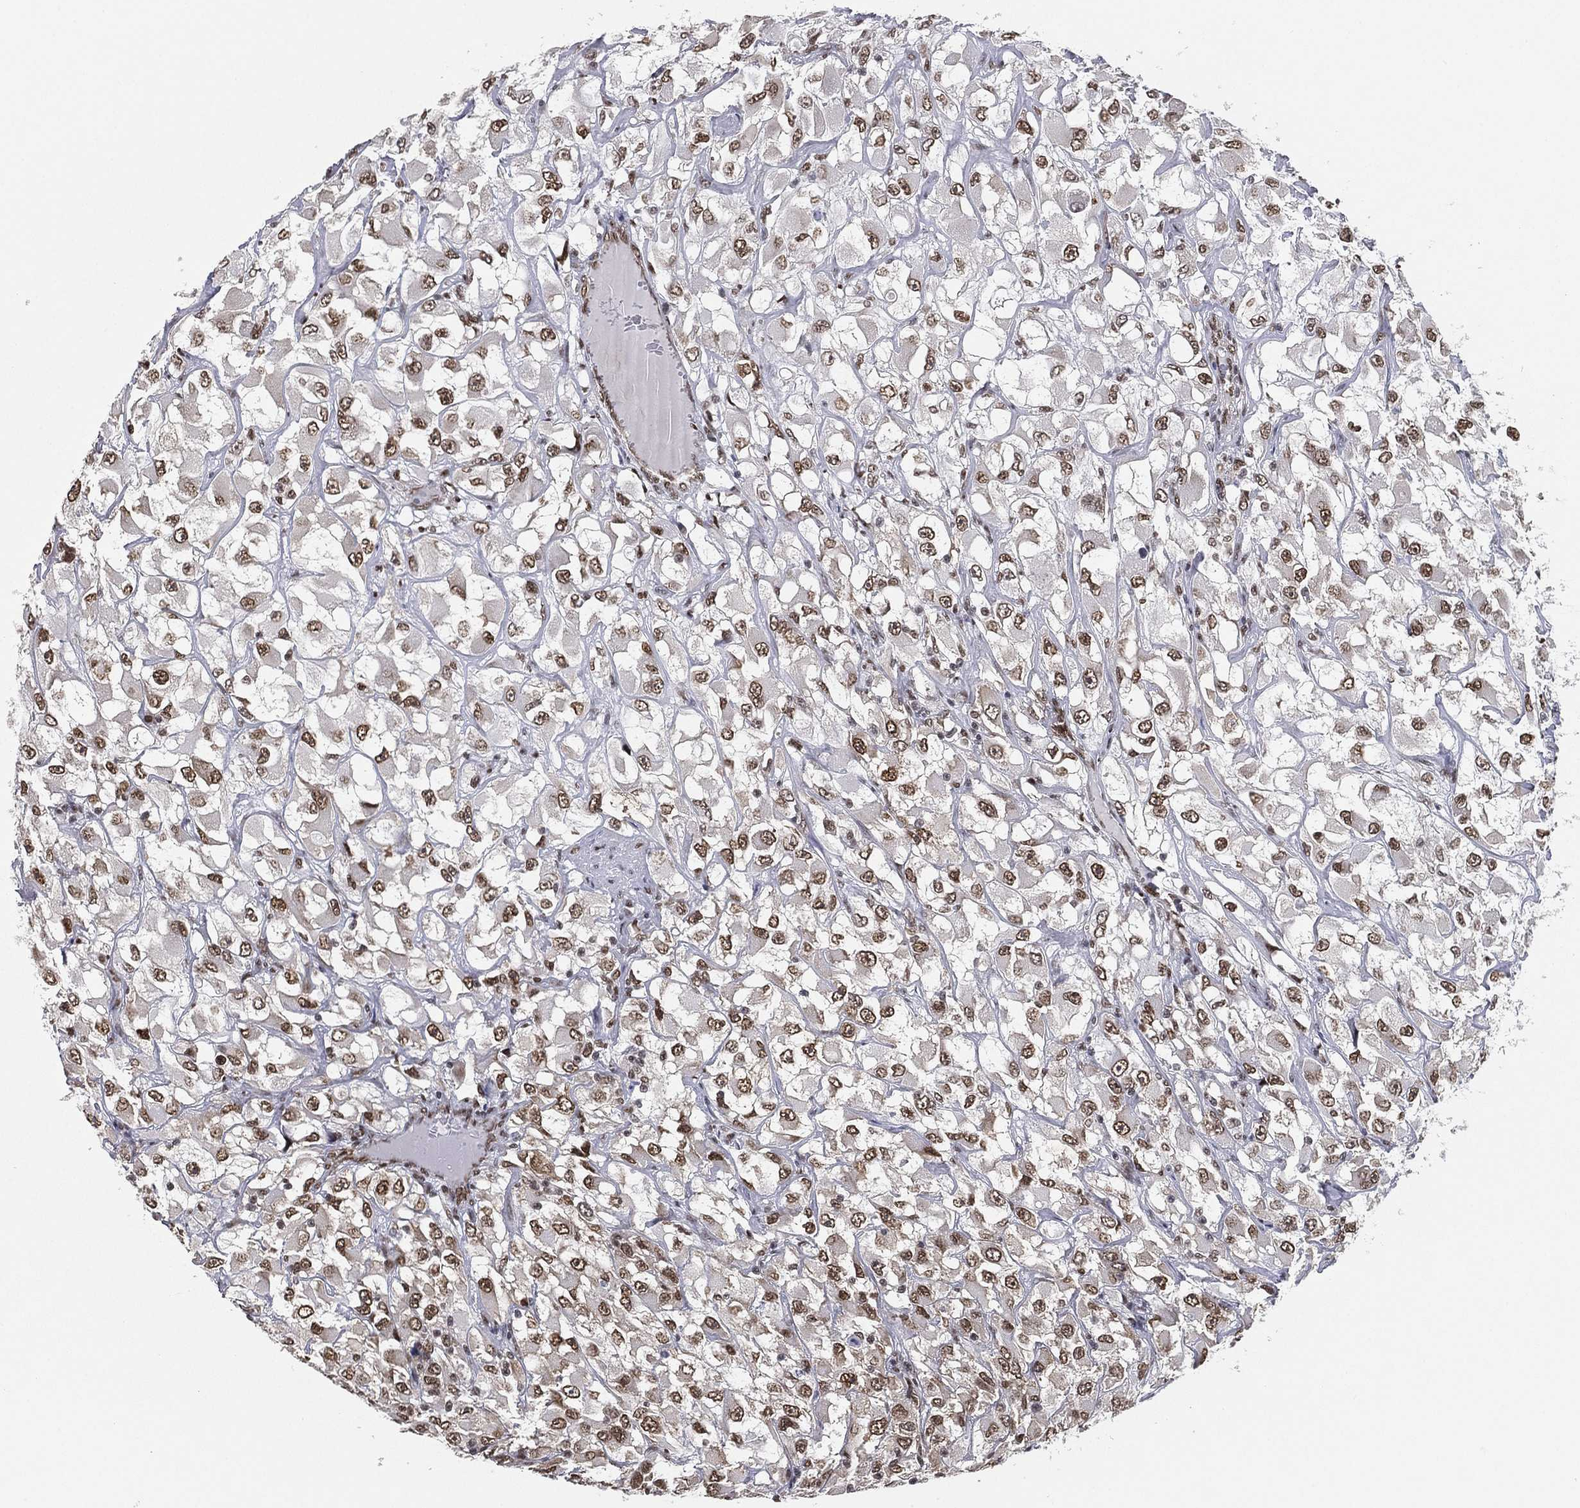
{"staining": {"intensity": "strong", "quantity": "<25%", "location": "nuclear"}, "tissue": "renal cancer", "cell_type": "Tumor cells", "image_type": "cancer", "snomed": [{"axis": "morphology", "description": "Adenocarcinoma, NOS"}, {"axis": "topography", "description": "Kidney"}], "caption": "Strong nuclear protein expression is present in approximately <25% of tumor cells in renal cancer.", "gene": "FUBP3", "patient": {"sex": "female", "age": 52}}